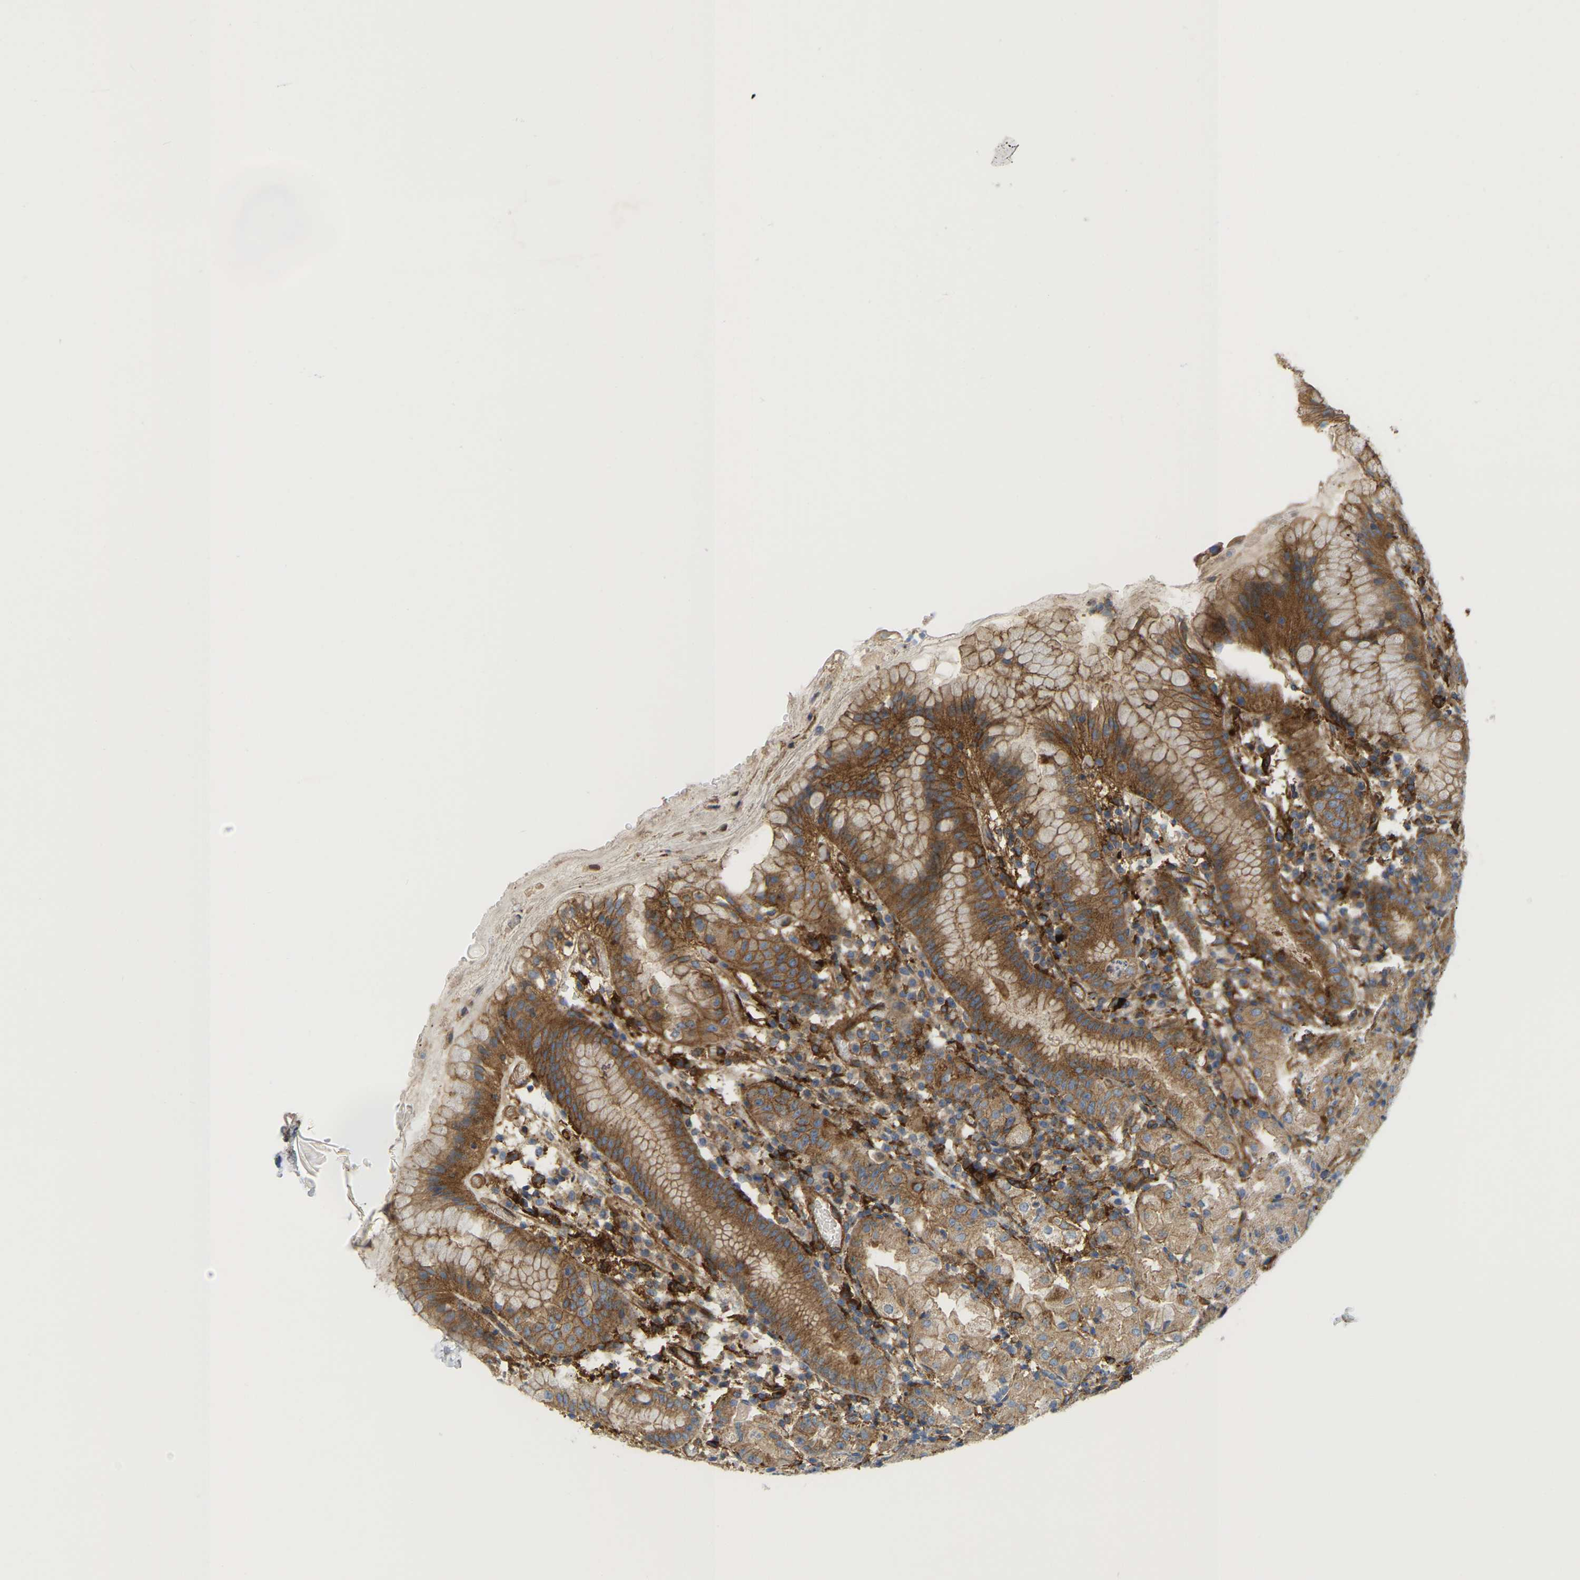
{"staining": {"intensity": "moderate", "quantity": "25%-75%", "location": "cytoplasmic/membranous"}, "tissue": "stomach", "cell_type": "Glandular cells", "image_type": "normal", "snomed": [{"axis": "morphology", "description": "Normal tissue, NOS"}, {"axis": "topography", "description": "Stomach"}, {"axis": "topography", "description": "Stomach, lower"}], "caption": "This is an image of IHC staining of unremarkable stomach, which shows moderate expression in the cytoplasmic/membranous of glandular cells.", "gene": "PICALM", "patient": {"sex": "female", "age": 75}}